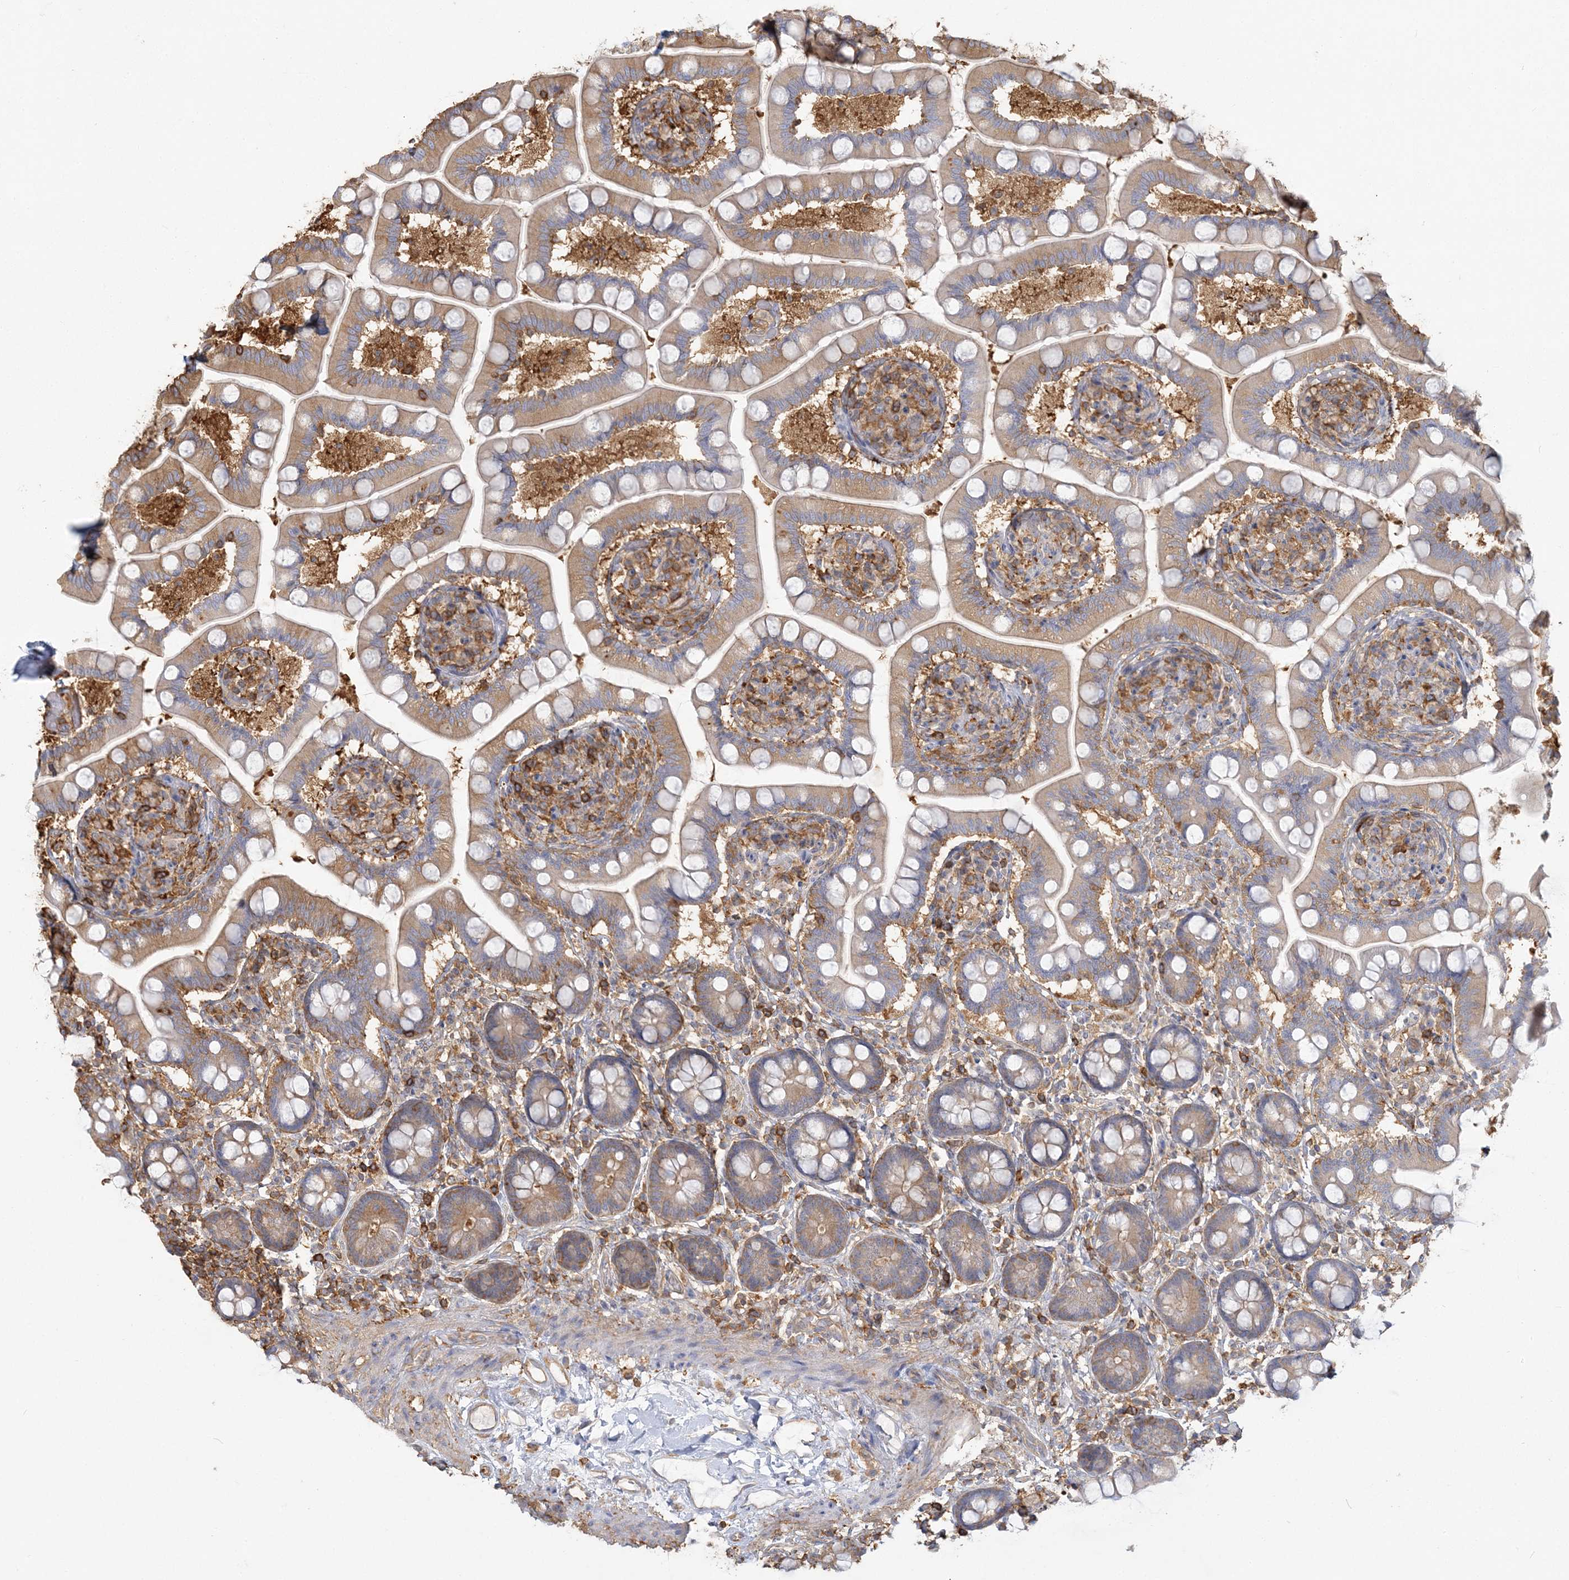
{"staining": {"intensity": "weak", "quantity": ">75%", "location": "cytoplasmic/membranous"}, "tissue": "small intestine", "cell_type": "Glandular cells", "image_type": "normal", "snomed": [{"axis": "morphology", "description": "Normal tissue, NOS"}, {"axis": "topography", "description": "Small intestine"}], "caption": "Immunohistochemical staining of normal human small intestine shows weak cytoplasmic/membranous protein staining in approximately >75% of glandular cells.", "gene": "ANKS1A", "patient": {"sex": "female", "age": 64}}